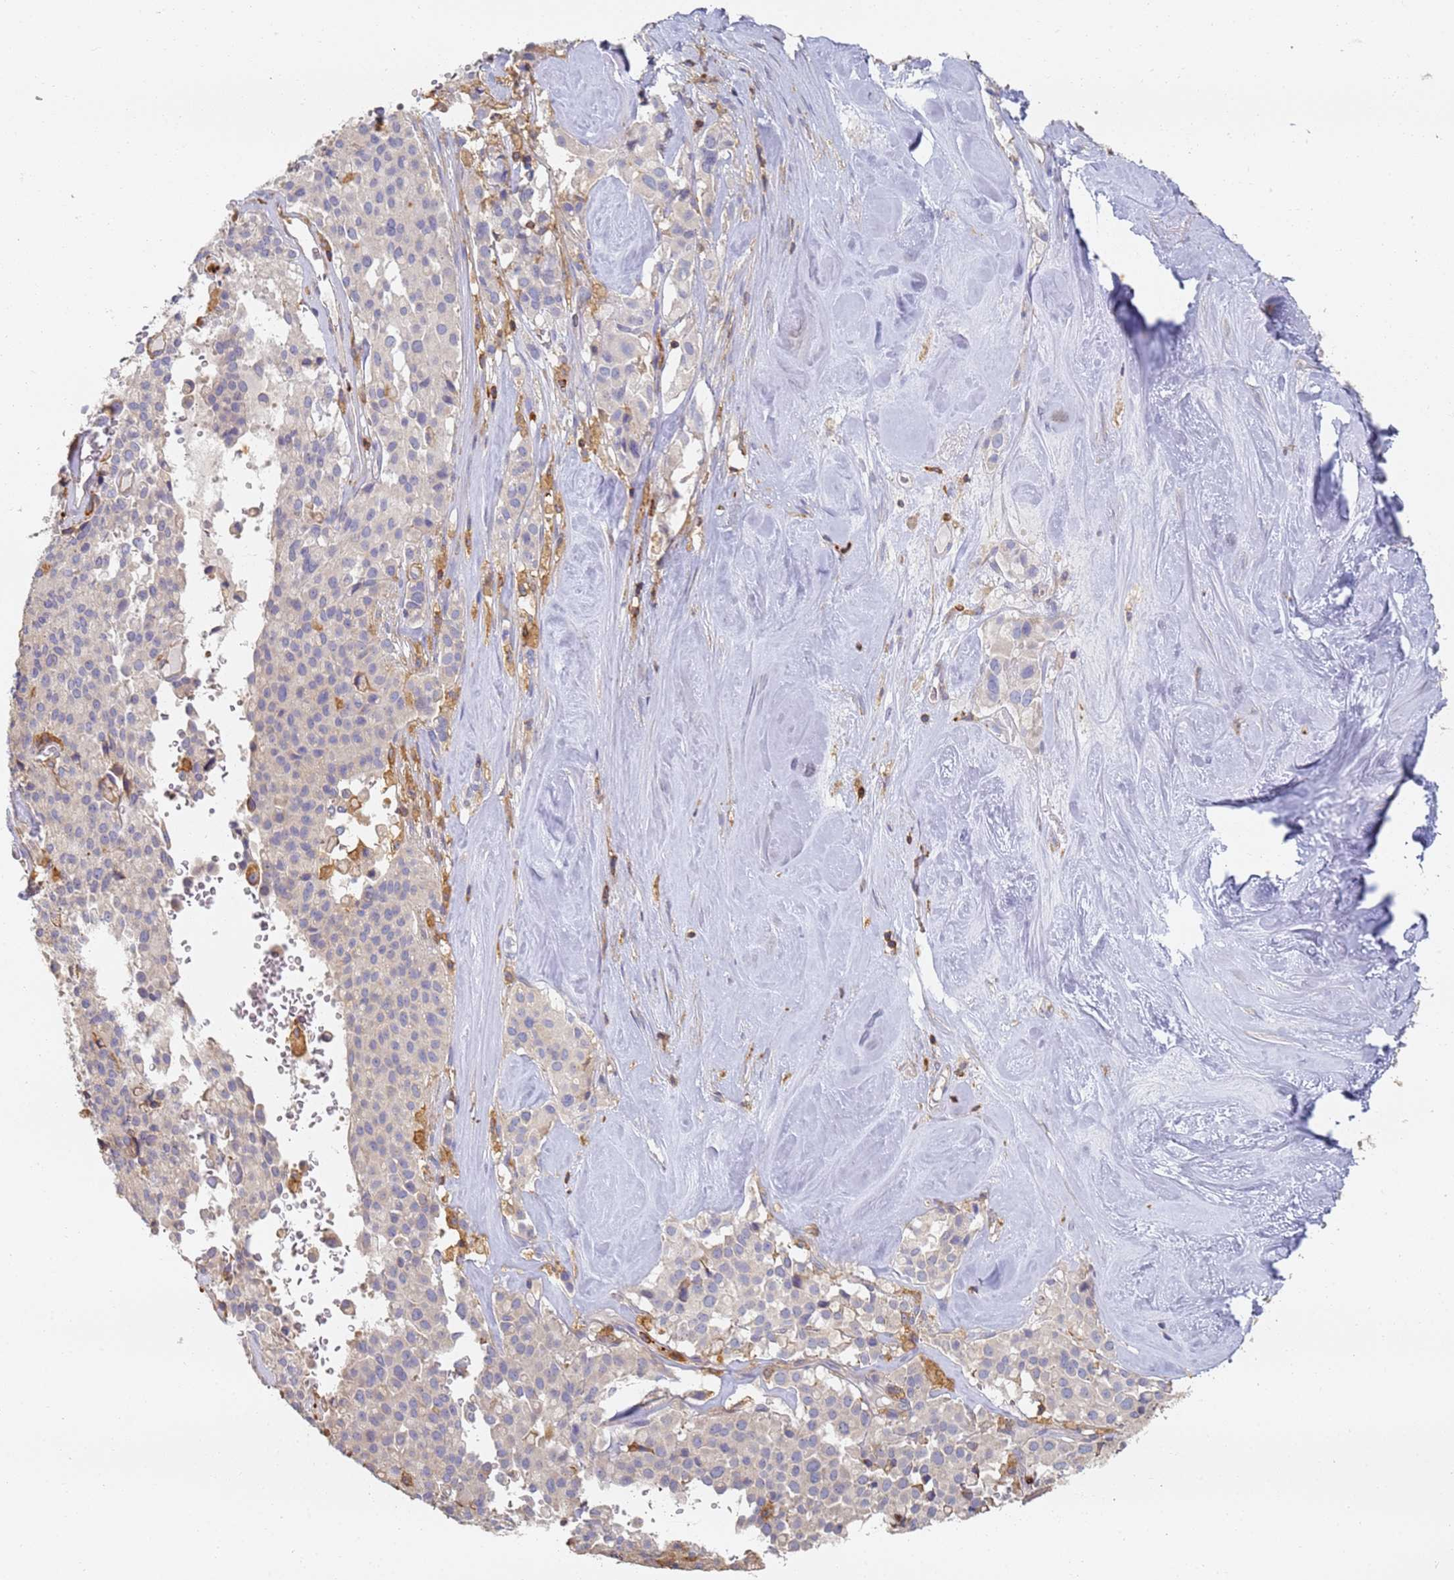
{"staining": {"intensity": "negative", "quantity": "none", "location": "none"}, "tissue": "pancreatic cancer", "cell_type": "Tumor cells", "image_type": "cancer", "snomed": [{"axis": "morphology", "description": "Adenocarcinoma, NOS"}, {"axis": "topography", "description": "Pancreas"}], "caption": "This is an IHC photomicrograph of human adenocarcinoma (pancreatic). There is no expression in tumor cells.", "gene": "BIN2", "patient": {"sex": "male", "age": 65}}